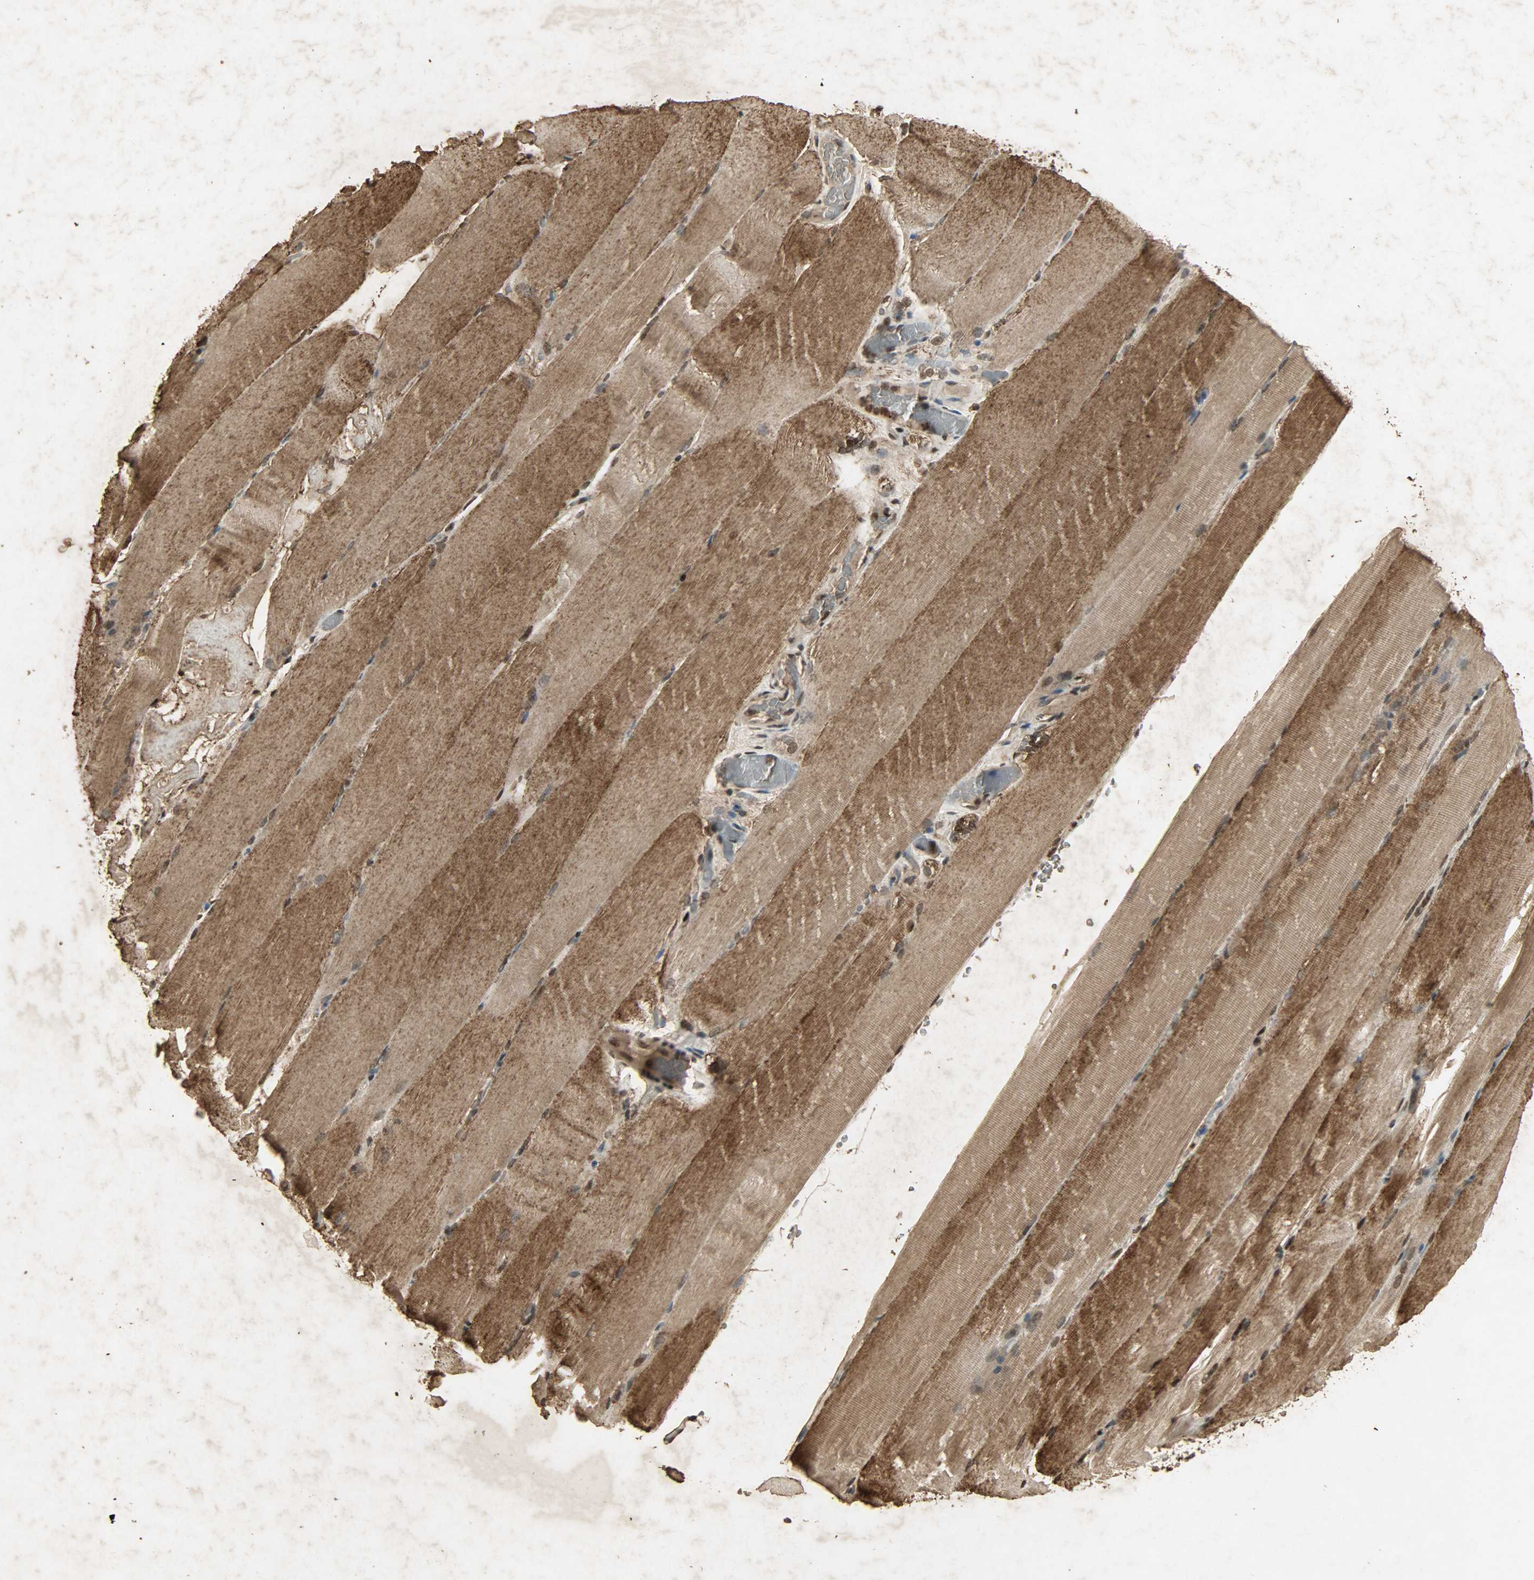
{"staining": {"intensity": "moderate", "quantity": ">75%", "location": "cytoplasmic/membranous,nuclear"}, "tissue": "skeletal muscle", "cell_type": "Myocytes", "image_type": "normal", "snomed": [{"axis": "morphology", "description": "Normal tissue, NOS"}, {"axis": "topography", "description": "Skeletal muscle"}, {"axis": "topography", "description": "Parathyroid gland"}], "caption": "Protein staining demonstrates moderate cytoplasmic/membranous,nuclear positivity in about >75% of myocytes in unremarkable skeletal muscle. The protein is shown in brown color, while the nuclei are stained blue.", "gene": "PPP3R1", "patient": {"sex": "female", "age": 37}}